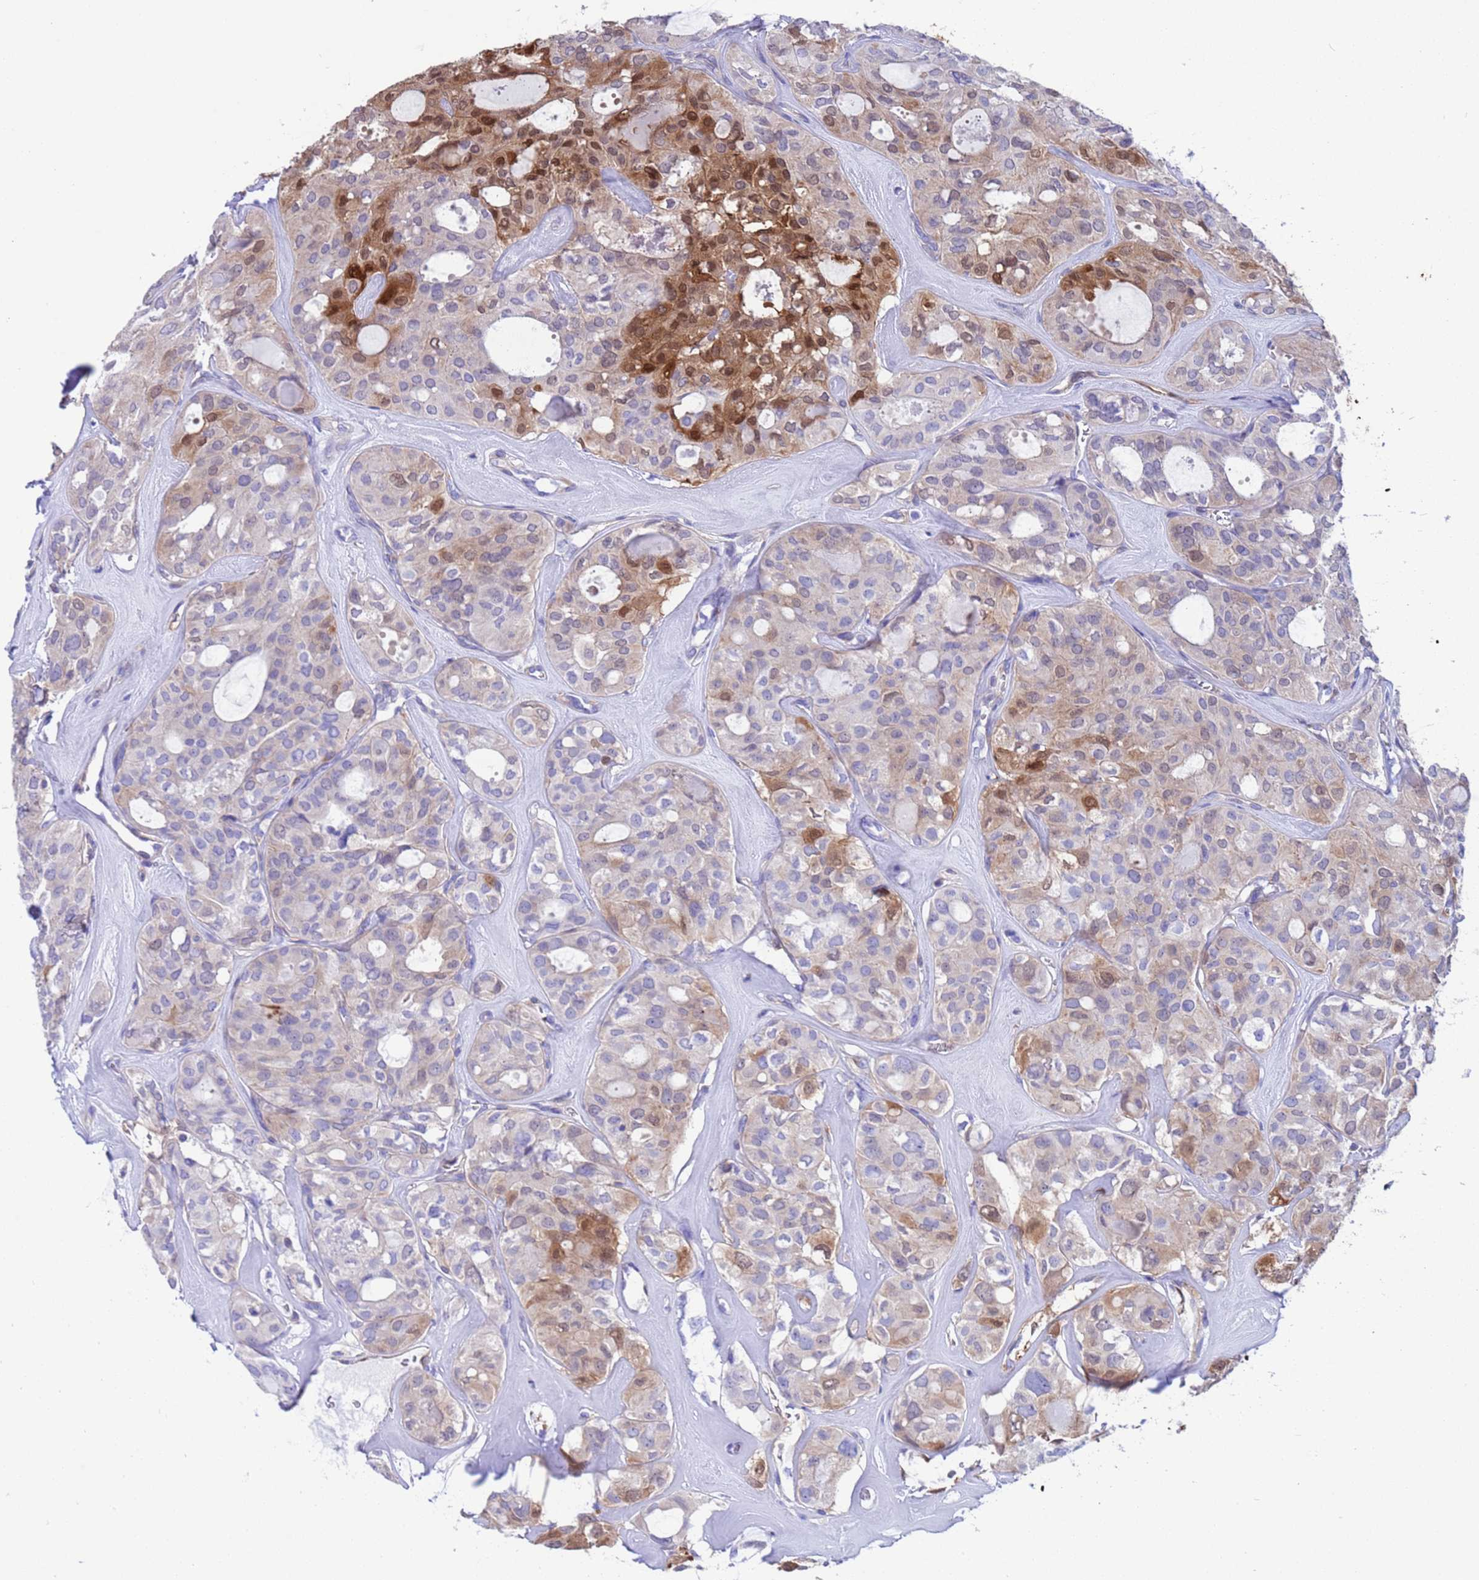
{"staining": {"intensity": "moderate", "quantity": "<25%", "location": "cytoplasmic/membranous,nuclear"}, "tissue": "thyroid cancer", "cell_type": "Tumor cells", "image_type": "cancer", "snomed": [{"axis": "morphology", "description": "Follicular adenoma carcinoma, NOS"}, {"axis": "topography", "description": "Thyroid gland"}], "caption": "Immunohistochemical staining of human thyroid follicular adenoma carcinoma demonstrates low levels of moderate cytoplasmic/membranous and nuclear expression in about <25% of tumor cells. (DAB = brown stain, brightfield microscopy at high magnification).", "gene": "C6orf47", "patient": {"sex": "male", "age": 75}}